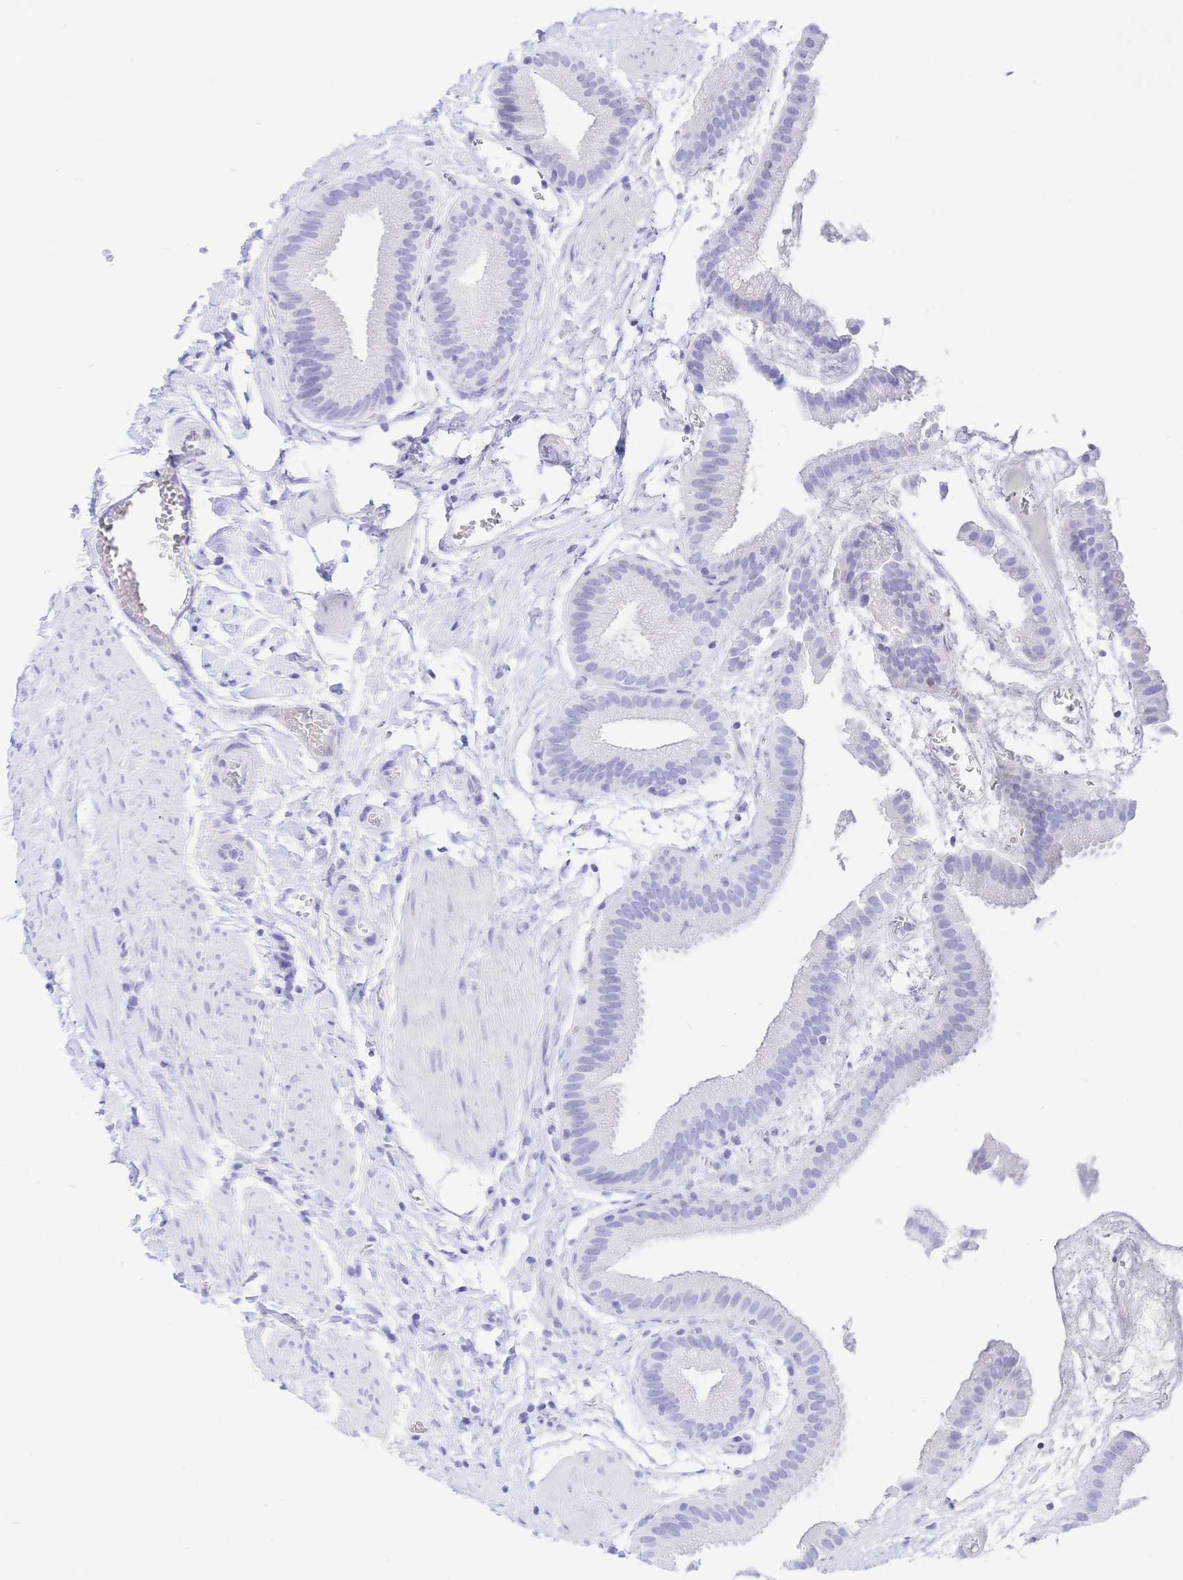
{"staining": {"intensity": "negative", "quantity": "none", "location": "none"}, "tissue": "gallbladder", "cell_type": "Glandular cells", "image_type": "normal", "snomed": [{"axis": "morphology", "description": "Normal tissue, NOS"}, {"axis": "topography", "description": "Gallbladder"}], "caption": "The IHC histopathology image has no significant positivity in glandular cells of gallbladder. (DAB IHC visualized using brightfield microscopy, high magnification).", "gene": "UMOD", "patient": {"sex": "female", "age": 63}}